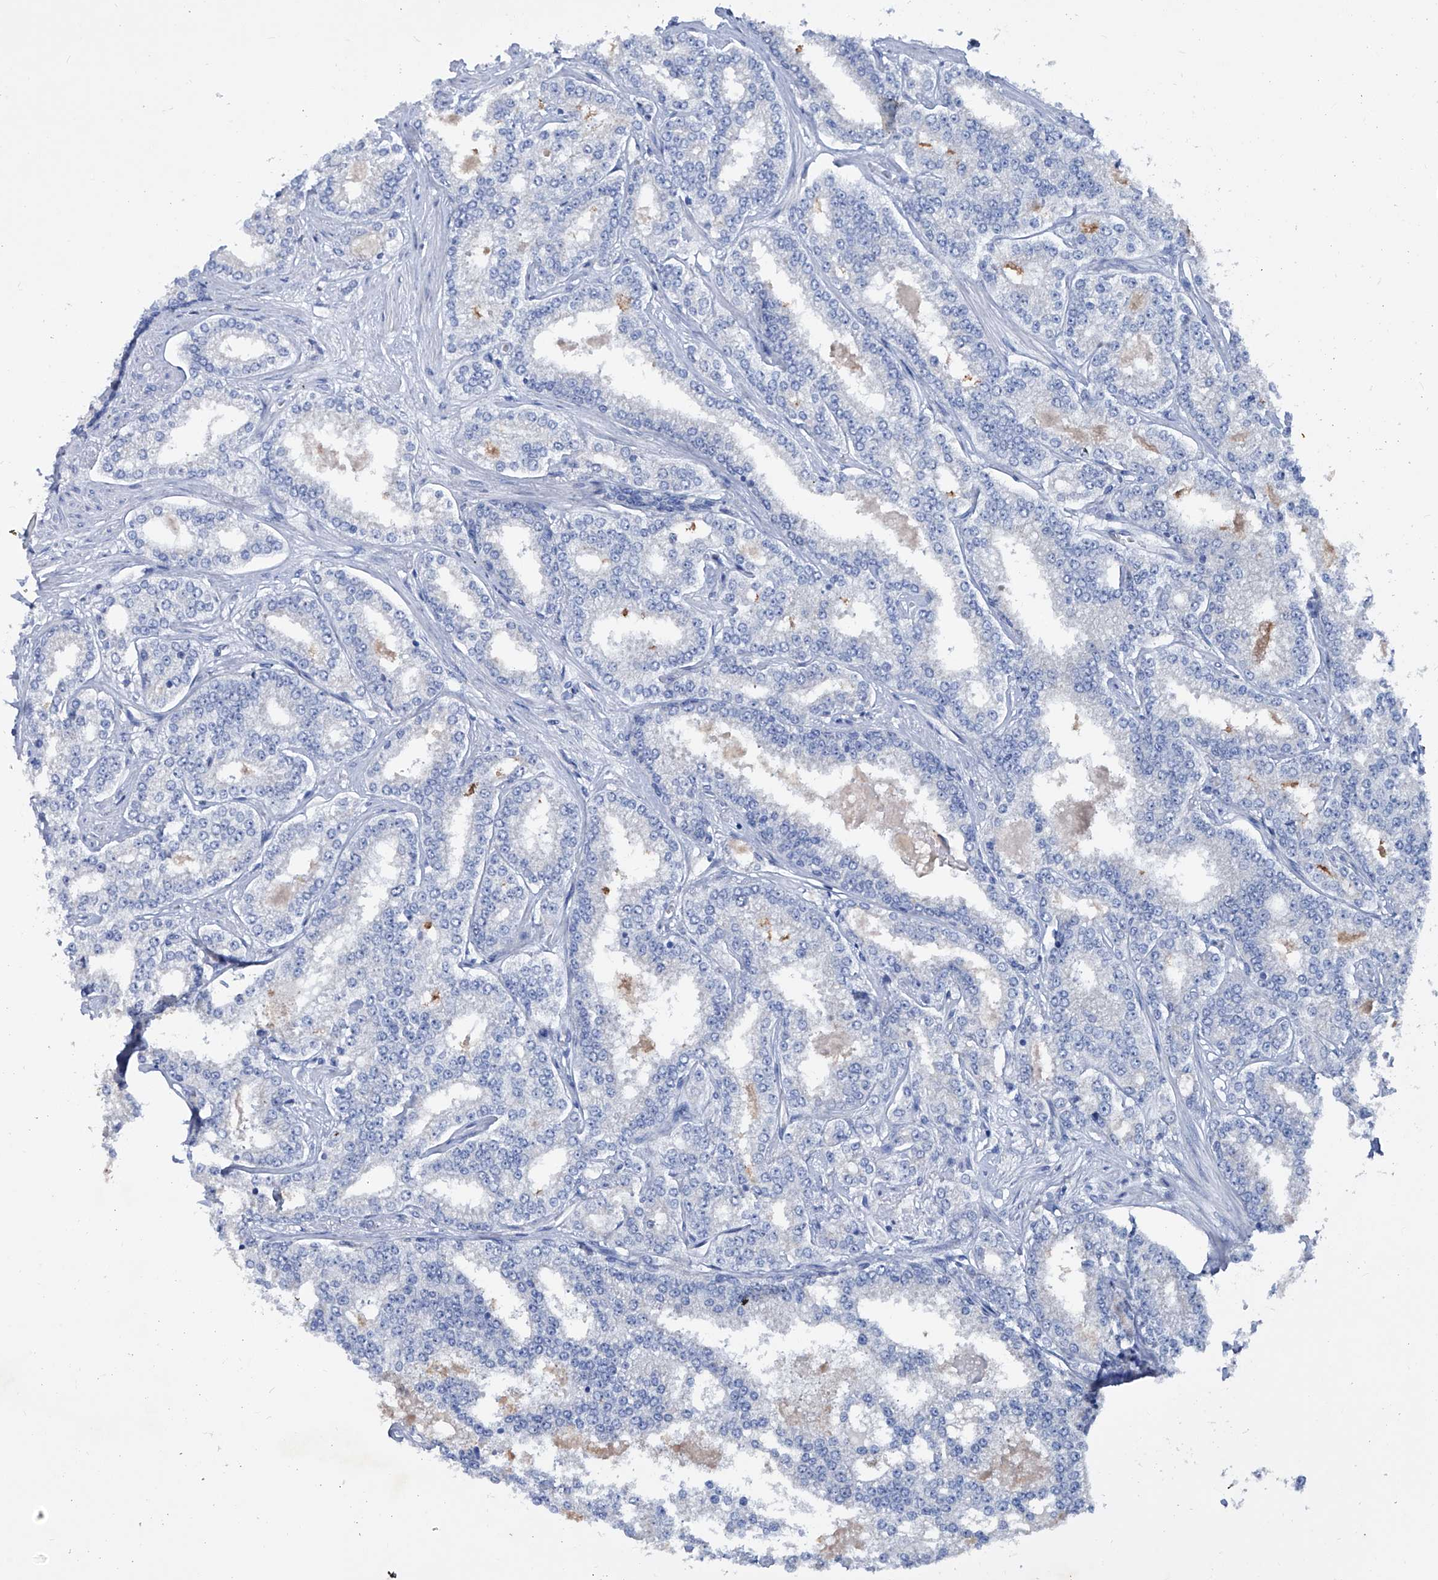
{"staining": {"intensity": "negative", "quantity": "none", "location": "none"}, "tissue": "prostate cancer", "cell_type": "Tumor cells", "image_type": "cancer", "snomed": [{"axis": "morphology", "description": "Normal tissue, NOS"}, {"axis": "morphology", "description": "Adenocarcinoma, High grade"}, {"axis": "topography", "description": "Prostate"}], "caption": "Tumor cells show no significant positivity in prostate adenocarcinoma (high-grade).", "gene": "KLHL17", "patient": {"sex": "male", "age": 83}}